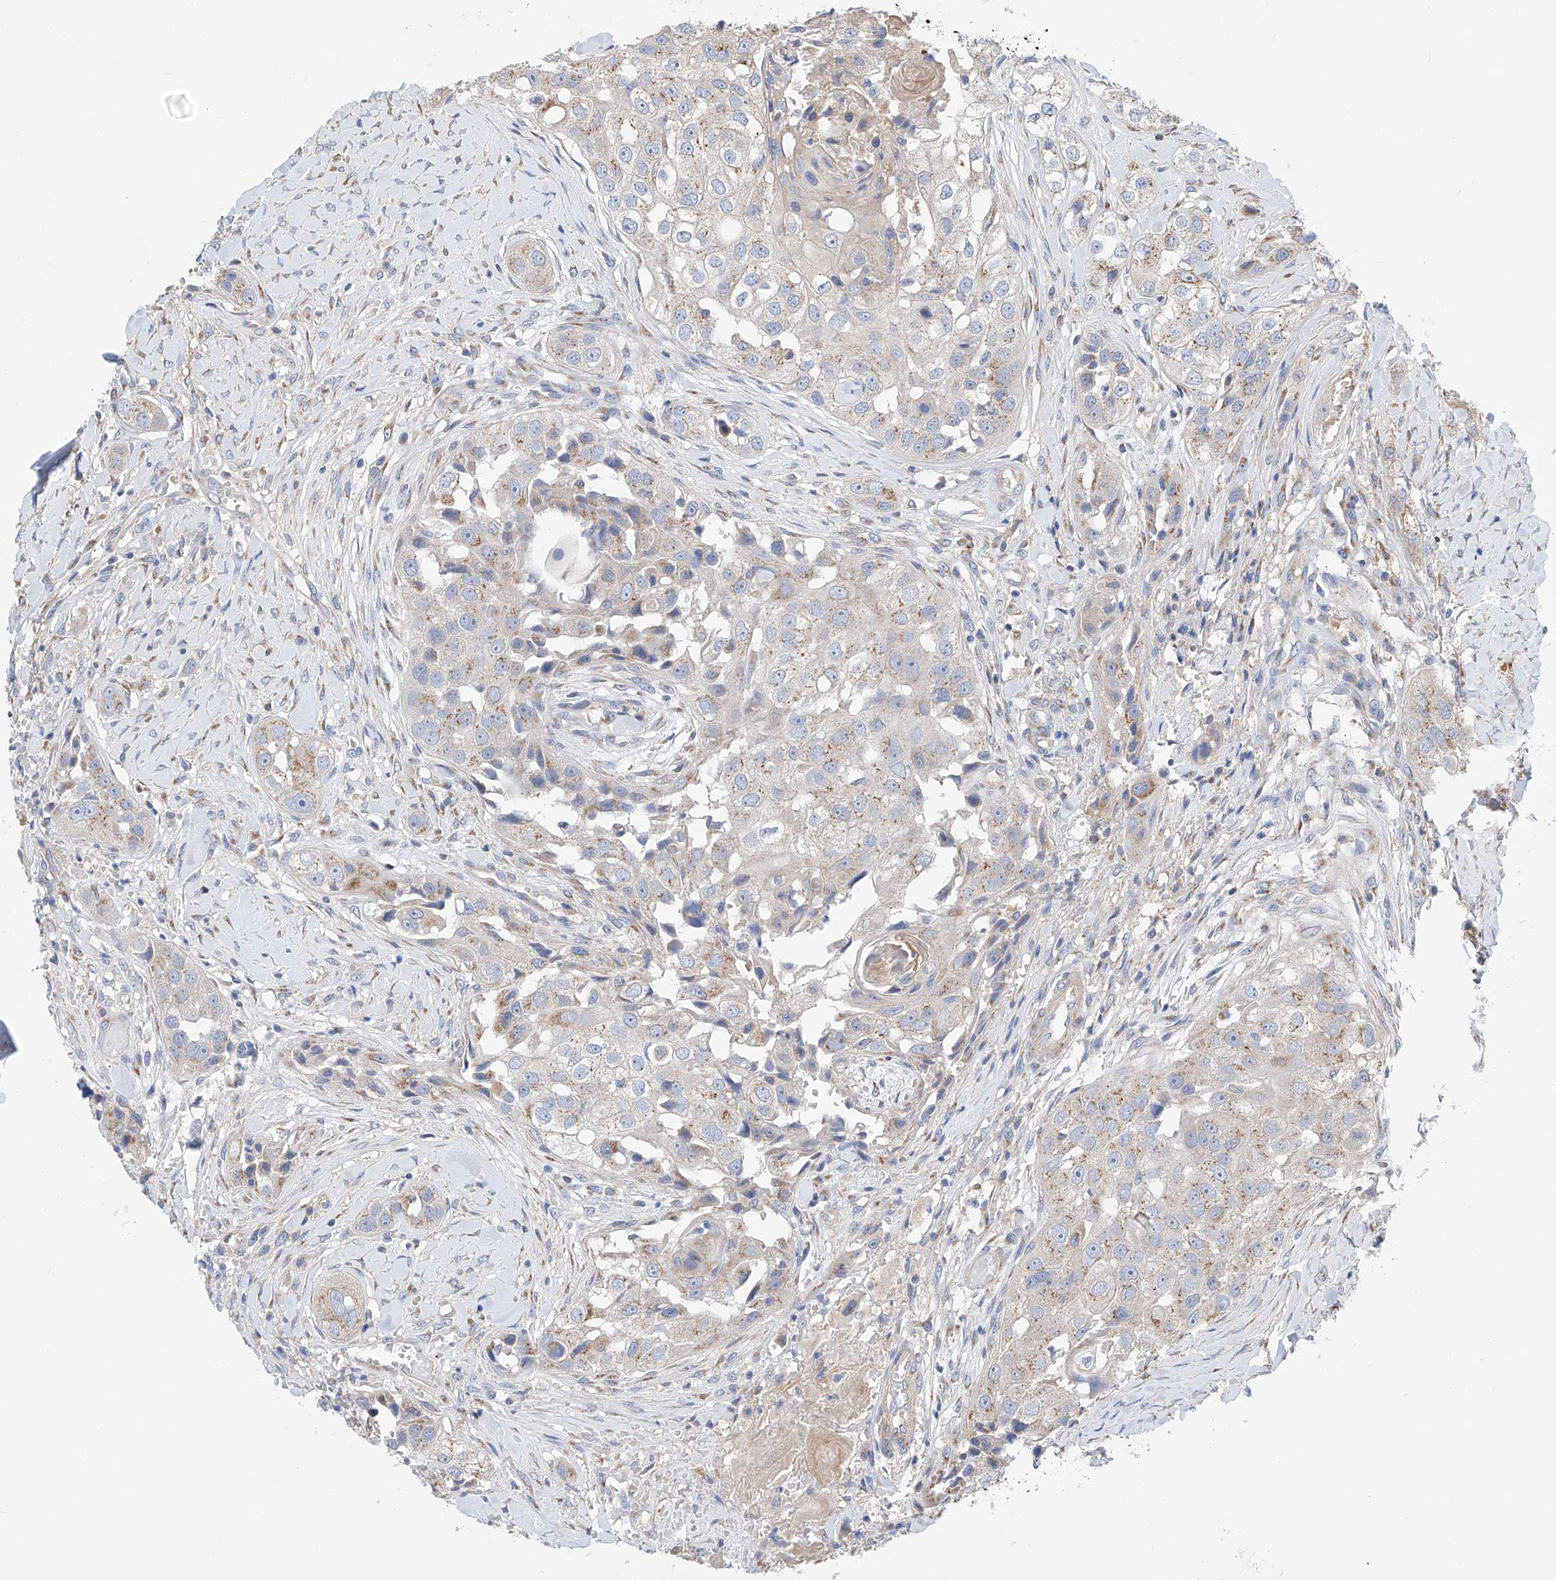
{"staining": {"intensity": "weak", "quantity": "<25%", "location": "cytoplasmic/membranous"}, "tissue": "head and neck cancer", "cell_type": "Tumor cells", "image_type": "cancer", "snomed": [{"axis": "morphology", "description": "Normal tissue, NOS"}, {"axis": "morphology", "description": "Squamous cell carcinoma, NOS"}, {"axis": "topography", "description": "Skeletal muscle"}, {"axis": "topography", "description": "Head-Neck"}], "caption": "The histopathology image exhibits no significant positivity in tumor cells of squamous cell carcinoma (head and neck).", "gene": "SLC22A7", "patient": {"sex": "male", "age": 51}}